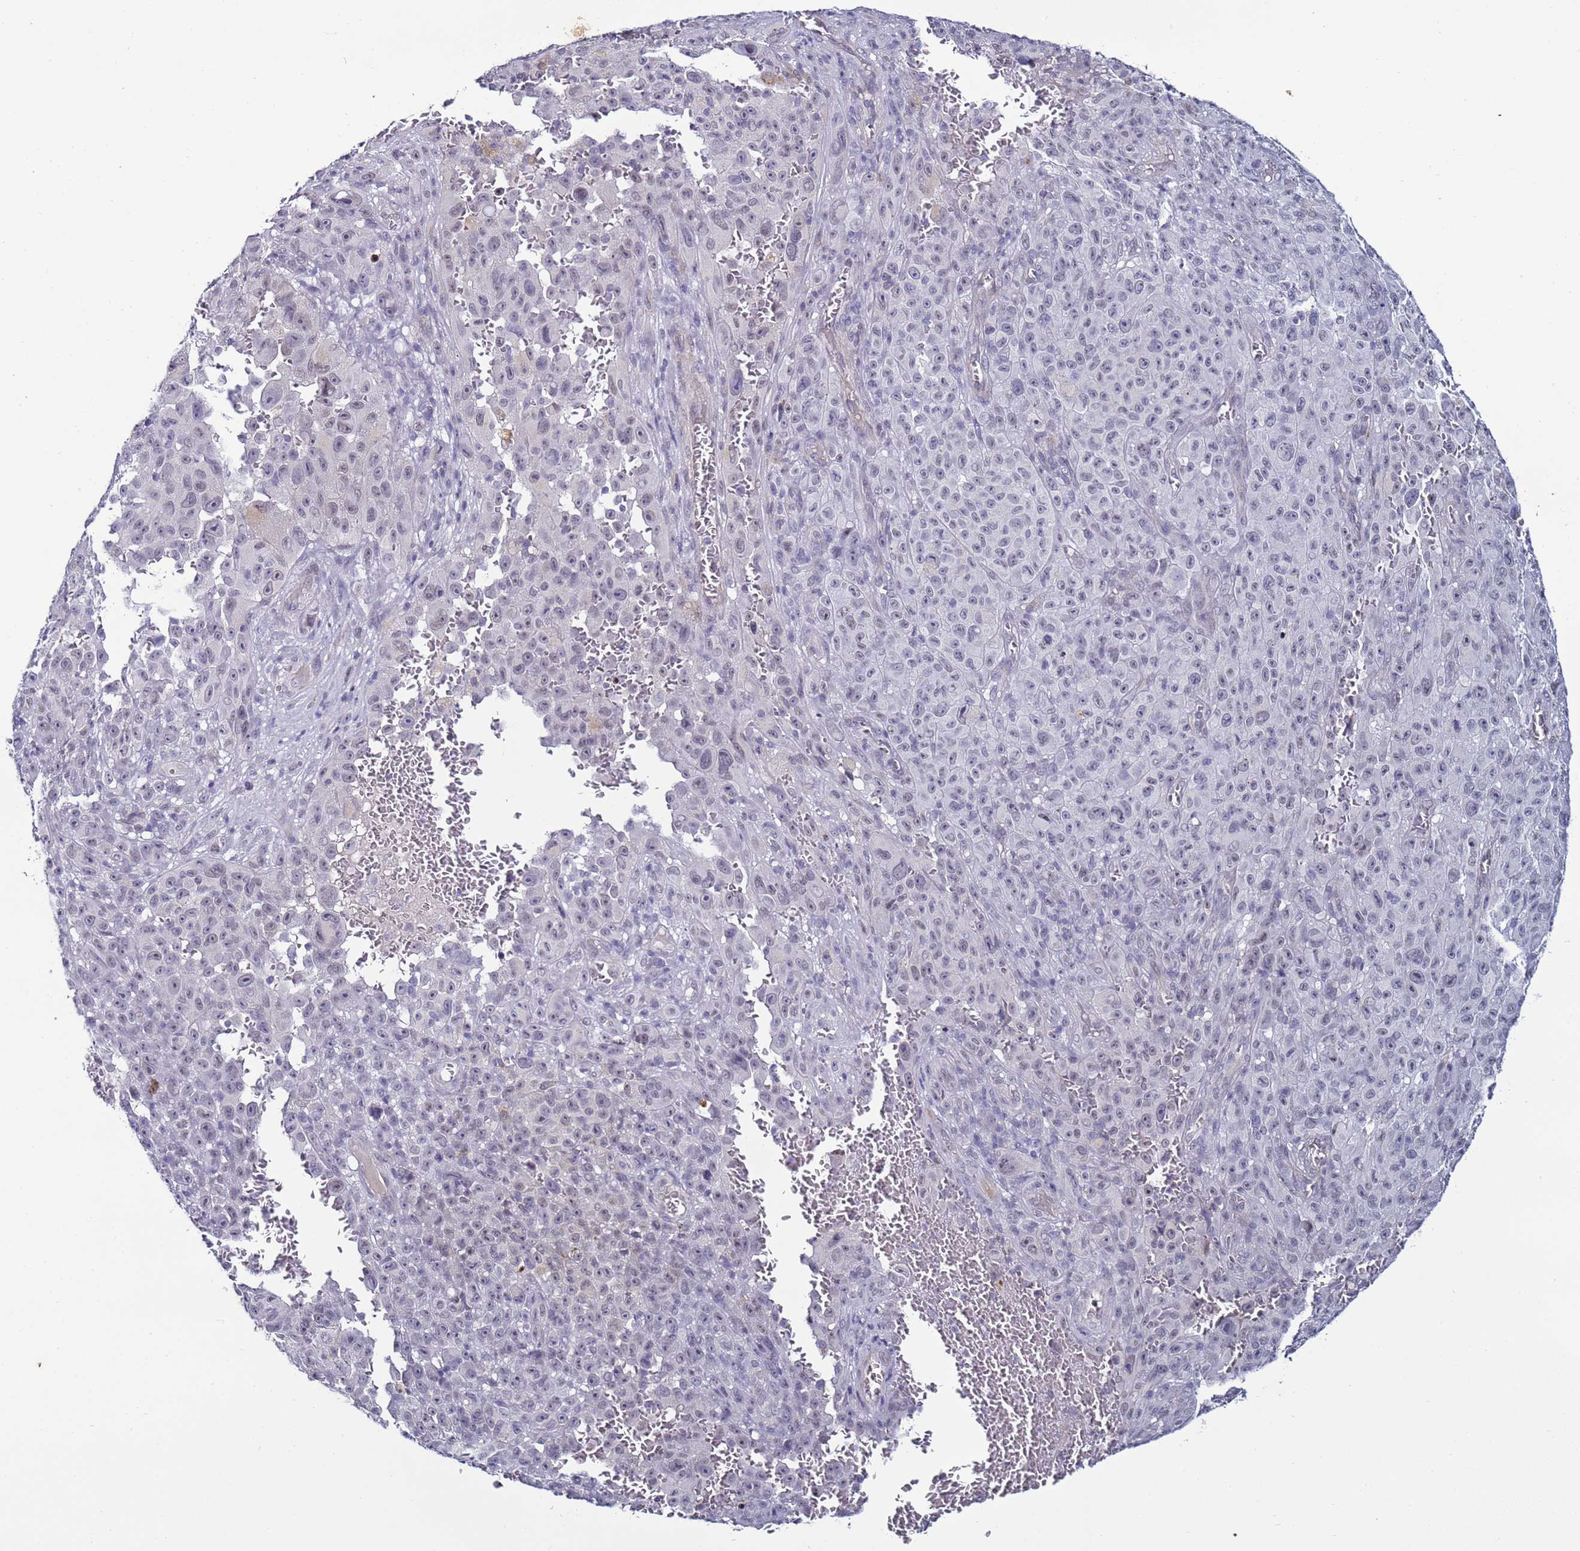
{"staining": {"intensity": "negative", "quantity": "none", "location": "none"}, "tissue": "melanoma", "cell_type": "Tumor cells", "image_type": "cancer", "snomed": [{"axis": "morphology", "description": "Malignant melanoma, NOS"}, {"axis": "topography", "description": "Skin"}], "caption": "Protein analysis of malignant melanoma exhibits no significant expression in tumor cells.", "gene": "PSMA7", "patient": {"sex": "female", "age": 82}}